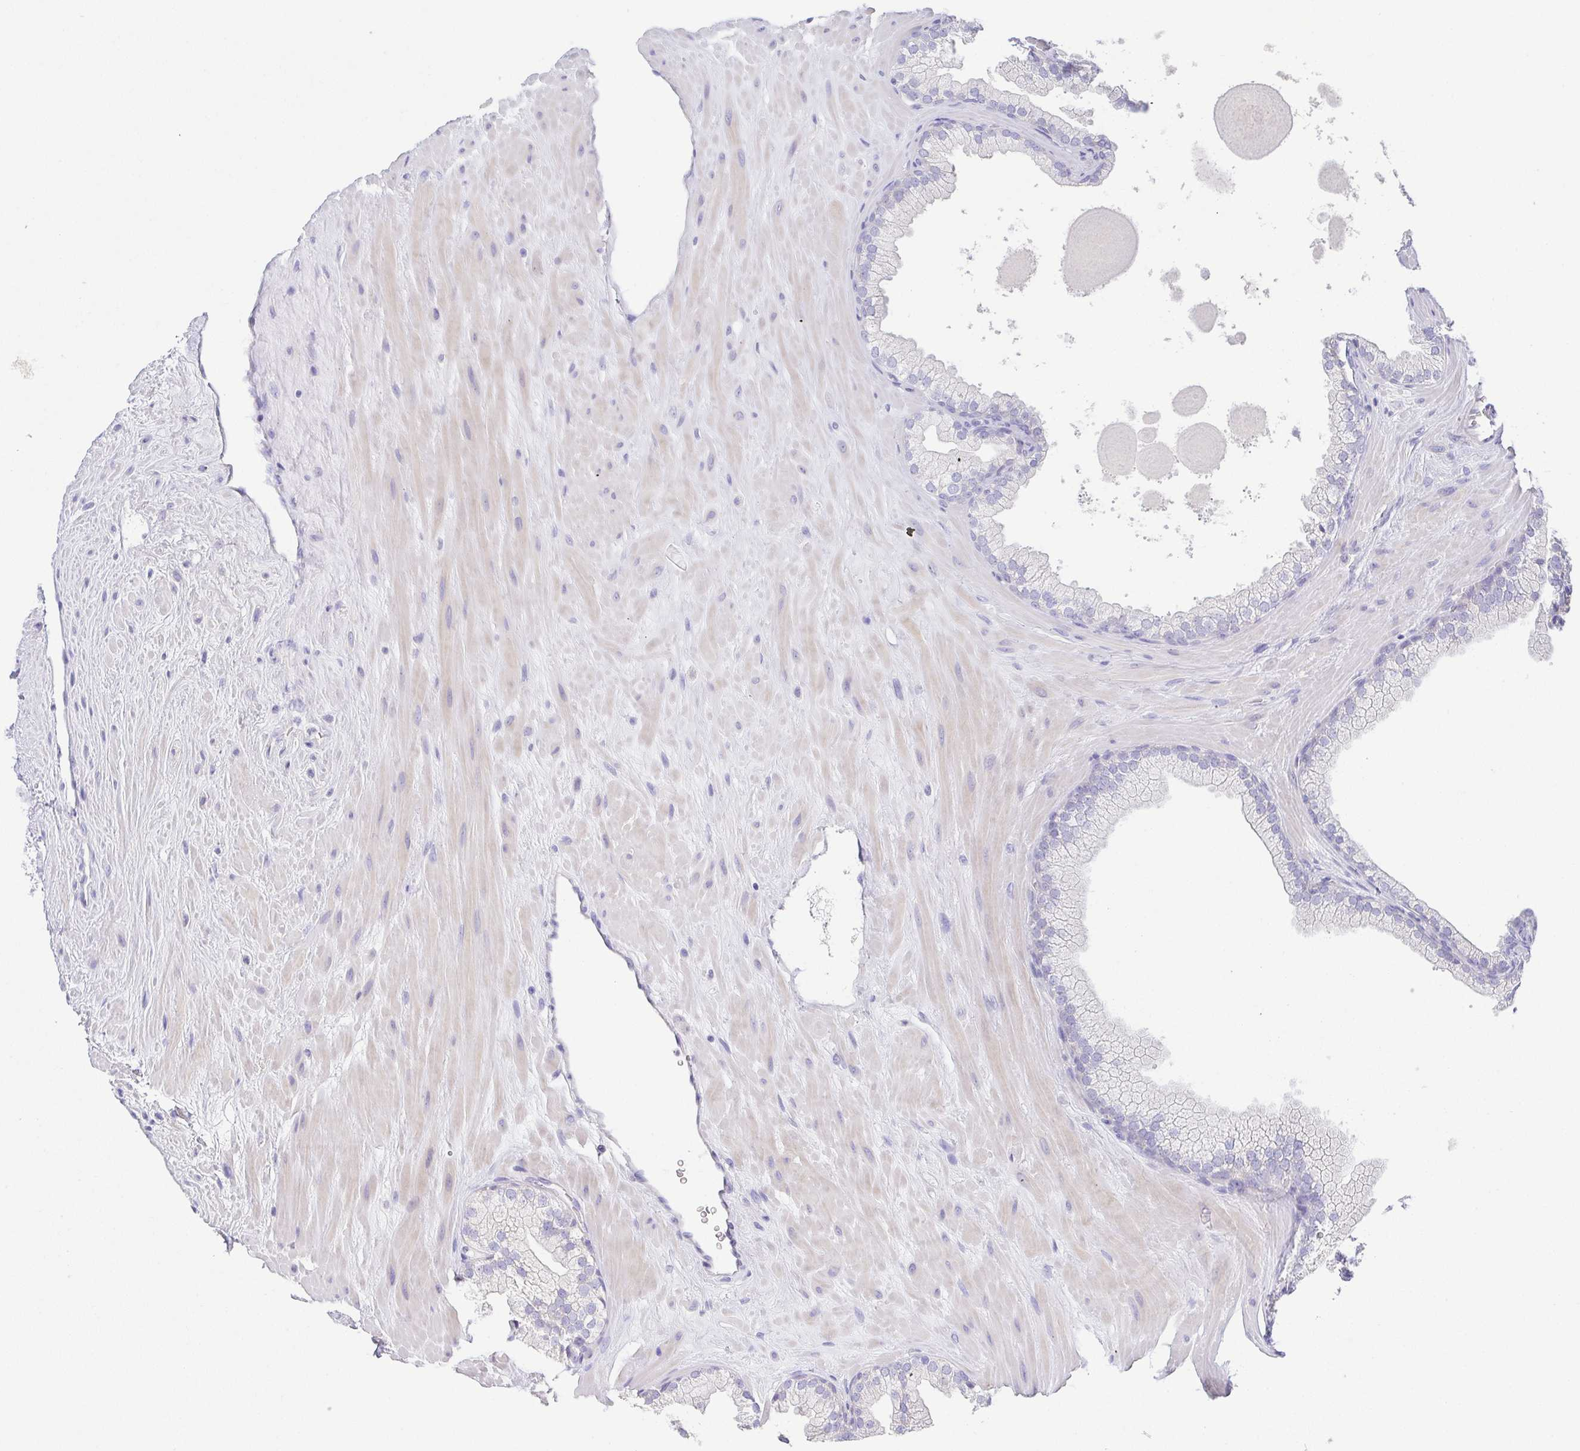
{"staining": {"intensity": "negative", "quantity": "none", "location": "none"}, "tissue": "prostate", "cell_type": "Glandular cells", "image_type": "normal", "snomed": [{"axis": "morphology", "description": "Normal tissue, NOS"}, {"axis": "topography", "description": "Prostate"}, {"axis": "topography", "description": "Peripheral nerve tissue"}], "caption": "Protein analysis of normal prostate shows no significant positivity in glandular cells.", "gene": "PKDREJ", "patient": {"sex": "male", "age": 61}}